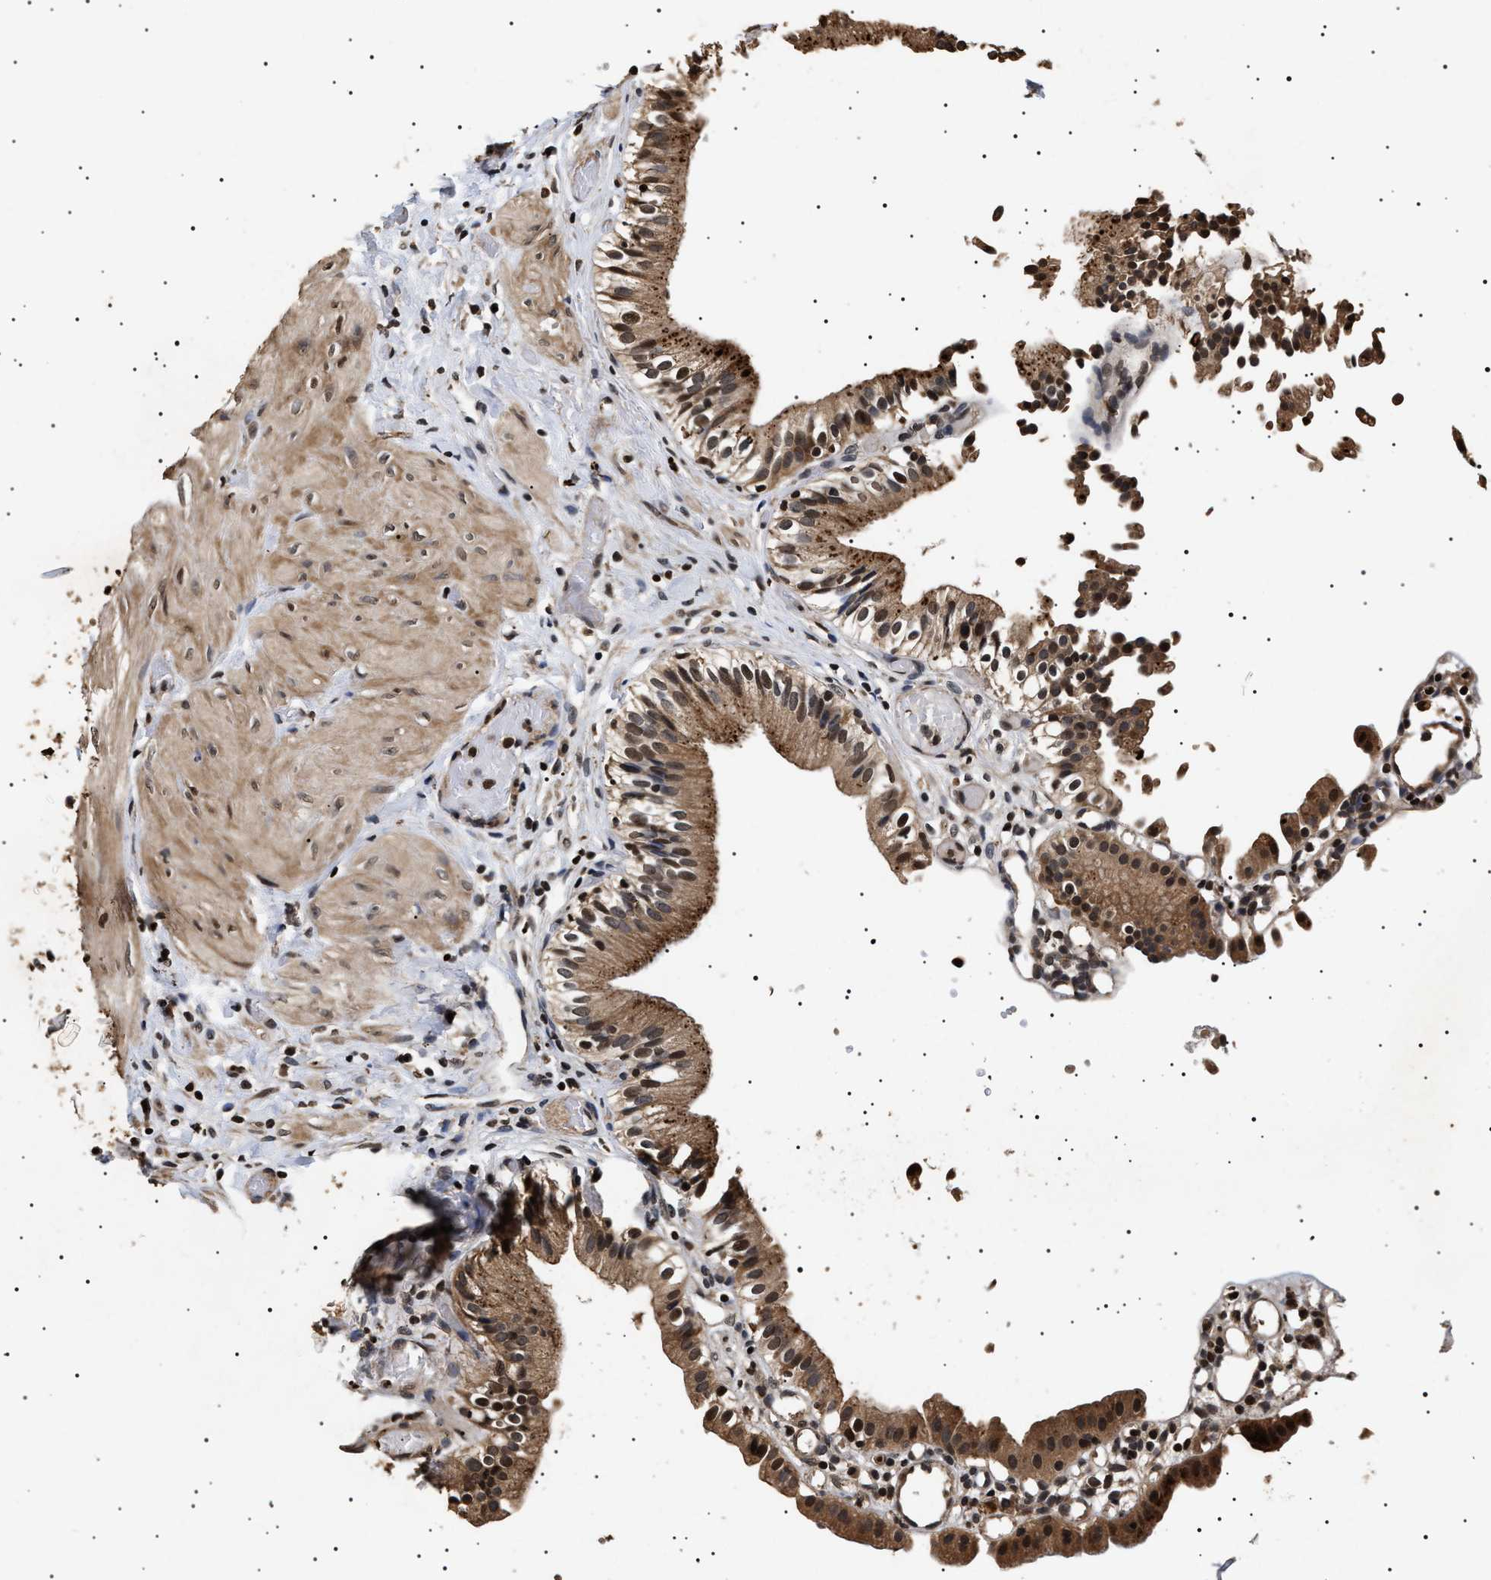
{"staining": {"intensity": "strong", "quantity": ">75%", "location": "cytoplasmic/membranous,nuclear"}, "tissue": "gallbladder", "cell_type": "Glandular cells", "image_type": "normal", "snomed": [{"axis": "morphology", "description": "Normal tissue, NOS"}, {"axis": "topography", "description": "Gallbladder"}], "caption": "A high amount of strong cytoplasmic/membranous,nuclear positivity is seen in about >75% of glandular cells in benign gallbladder.", "gene": "KIF21A", "patient": {"sex": "male", "age": 65}}